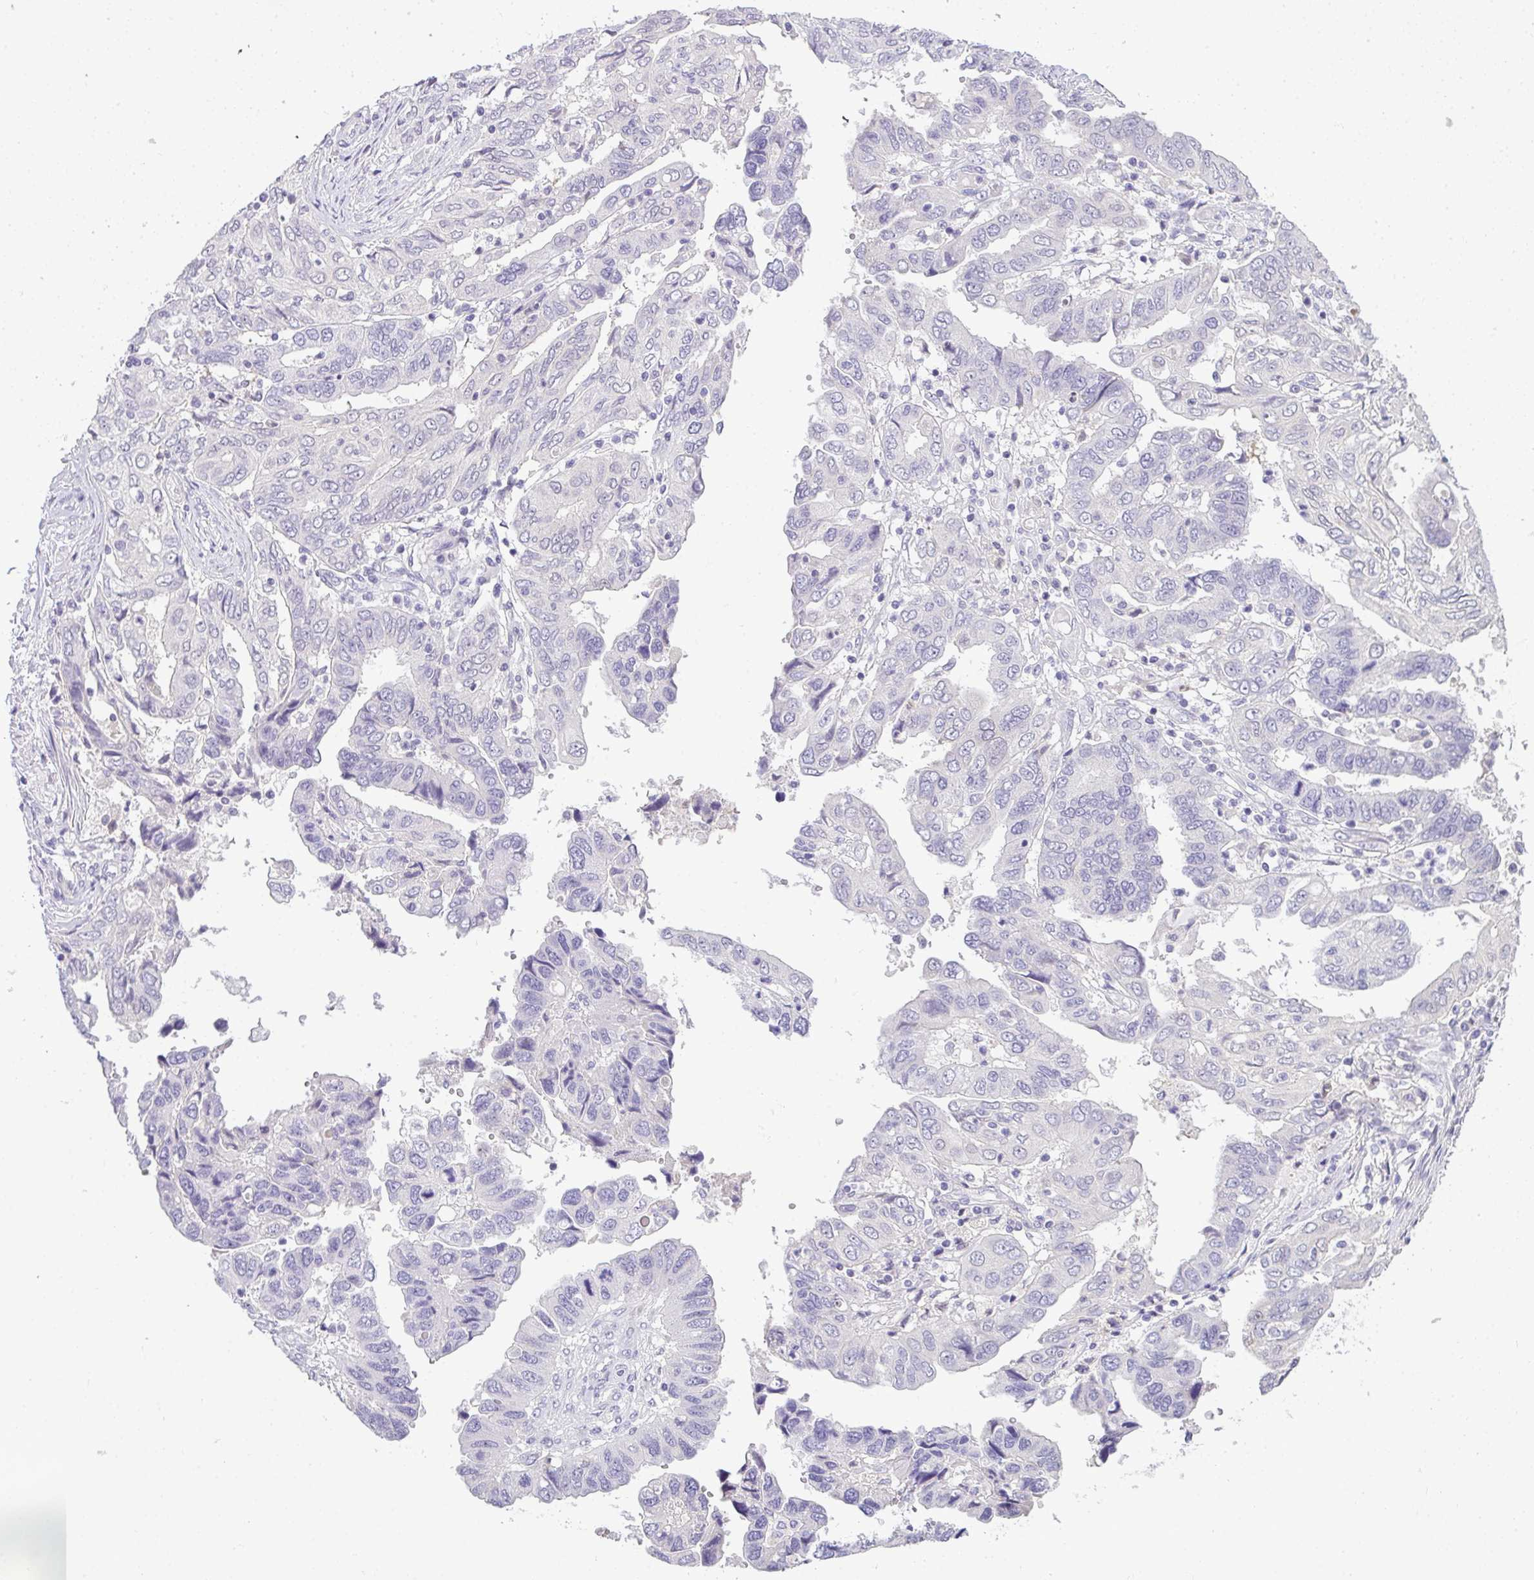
{"staining": {"intensity": "negative", "quantity": "none", "location": "none"}, "tissue": "ovarian cancer", "cell_type": "Tumor cells", "image_type": "cancer", "snomed": [{"axis": "morphology", "description": "Cystadenocarcinoma, serous, NOS"}, {"axis": "topography", "description": "Ovary"}], "caption": "This is an immunohistochemistry (IHC) photomicrograph of ovarian cancer (serous cystadenocarcinoma). There is no staining in tumor cells.", "gene": "CMPK1", "patient": {"sex": "female", "age": 79}}